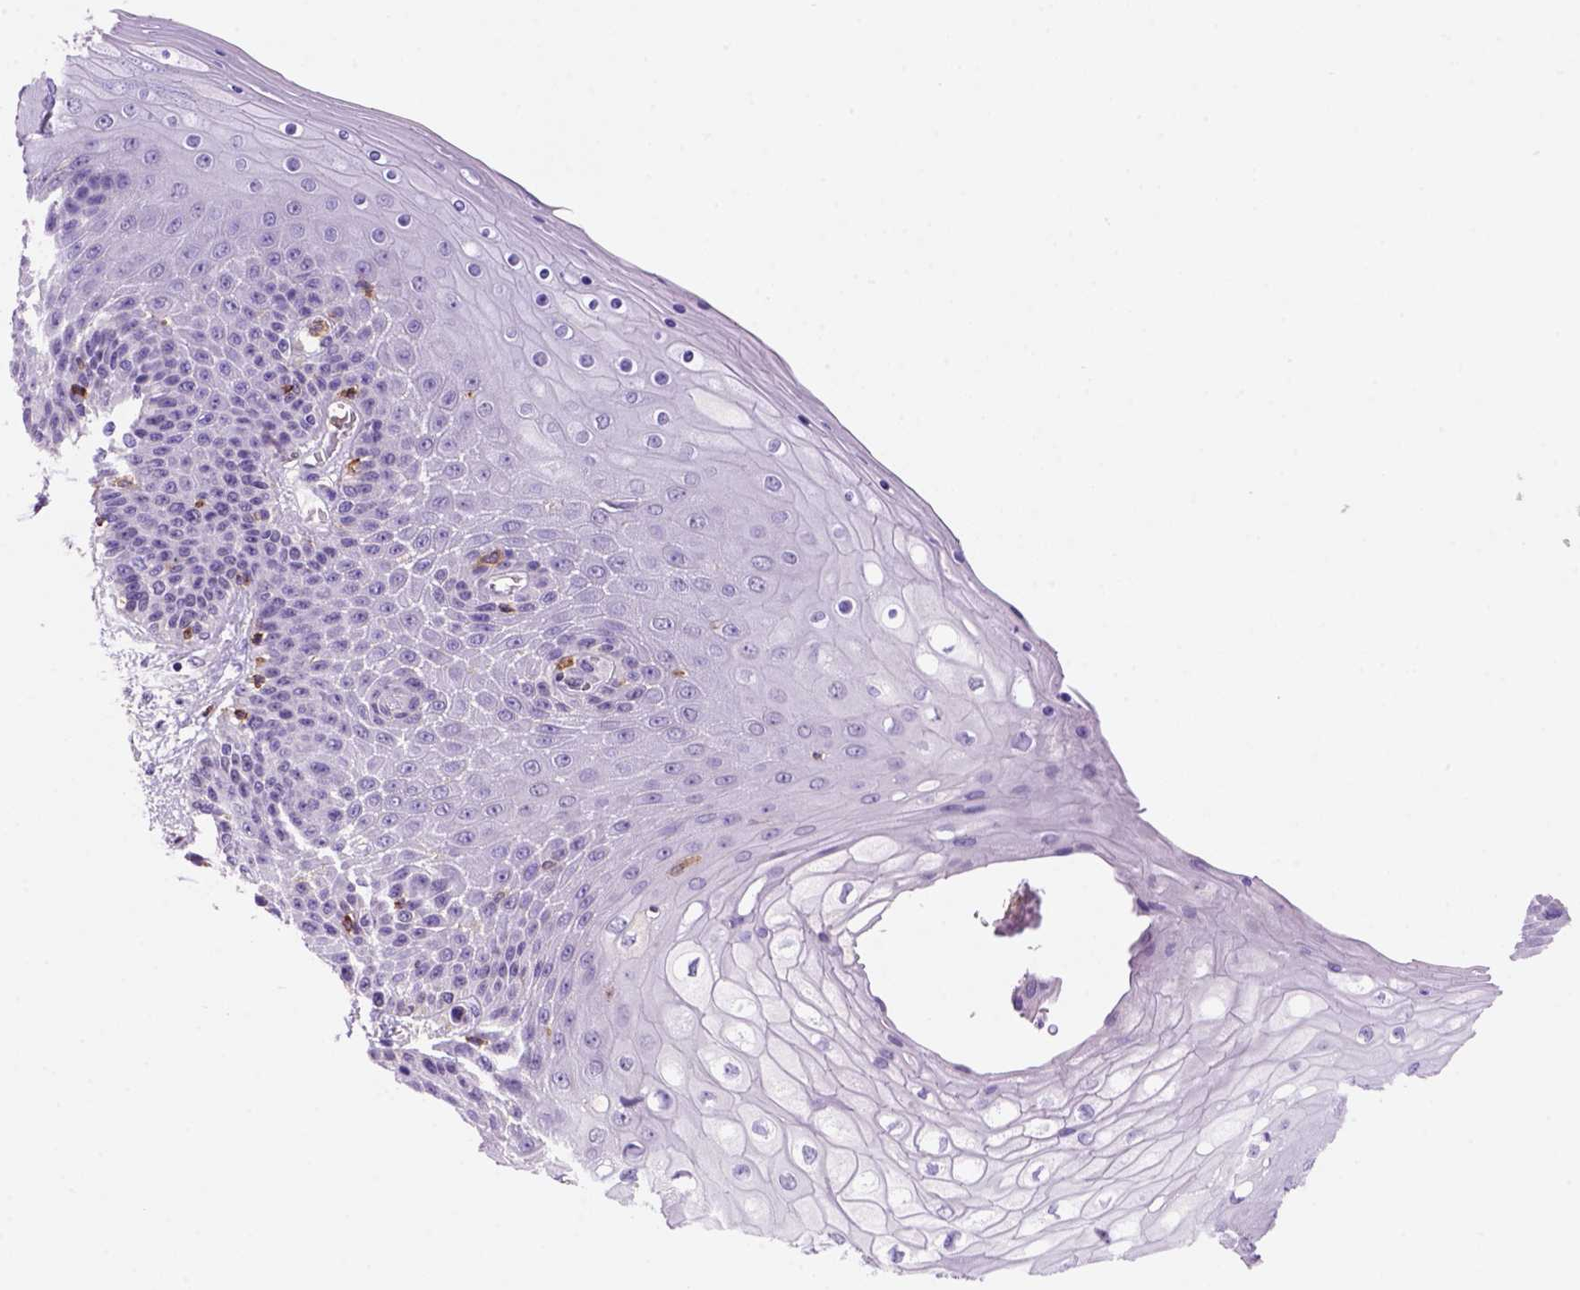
{"staining": {"intensity": "negative", "quantity": "none", "location": "none"}, "tissue": "skin", "cell_type": "Epidermal cells", "image_type": "normal", "snomed": [{"axis": "morphology", "description": "Normal tissue, NOS"}, {"axis": "topography", "description": "Anal"}], "caption": "Epidermal cells are negative for protein expression in normal human skin. Brightfield microscopy of immunohistochemistry (IHC) stained with DAB (3,3'-diaminobenzidine) (brown) and hematoxylin (blue), captured at high magnification.", "gene": "INPP5D", "patient": {"sex": "female", "age": 46}}